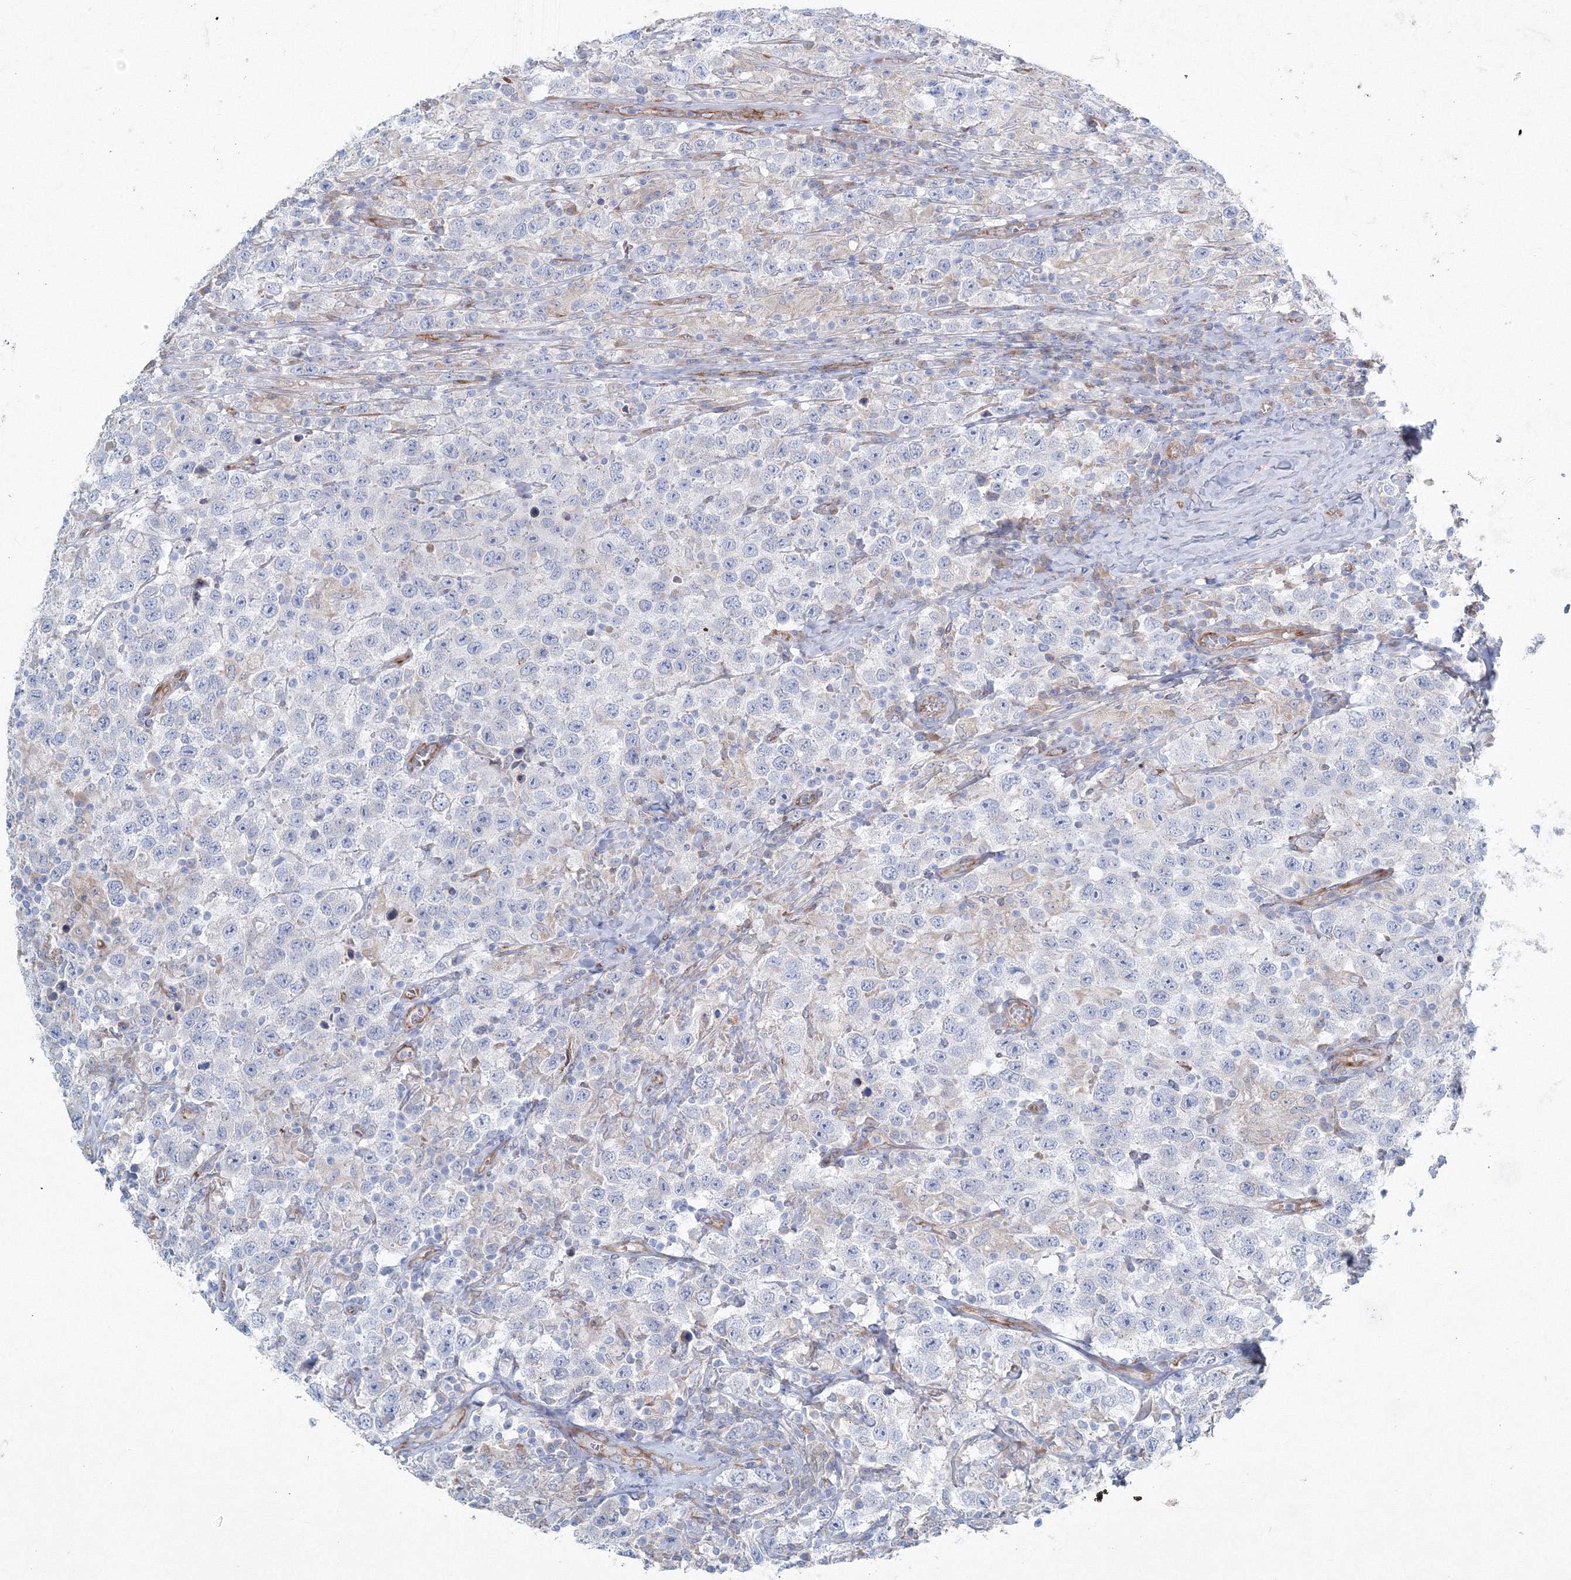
{"staining": {"intensity": "negative", "quantity": "none", "location": "none"}, "tissue": "testis cancer", "cell_type": "Tumor cells", "image_type": "cancer", "snomed": [{"axis": "morphology", "description": "Seminoma, NOS"}, {"axis": "topography", "description": "Testis"}], "caption": "Tumor cells are negative for brown protein staining in seminoma (testis).", "gene": "RCN1", "patient": {"sex": "male", "age": 41}}